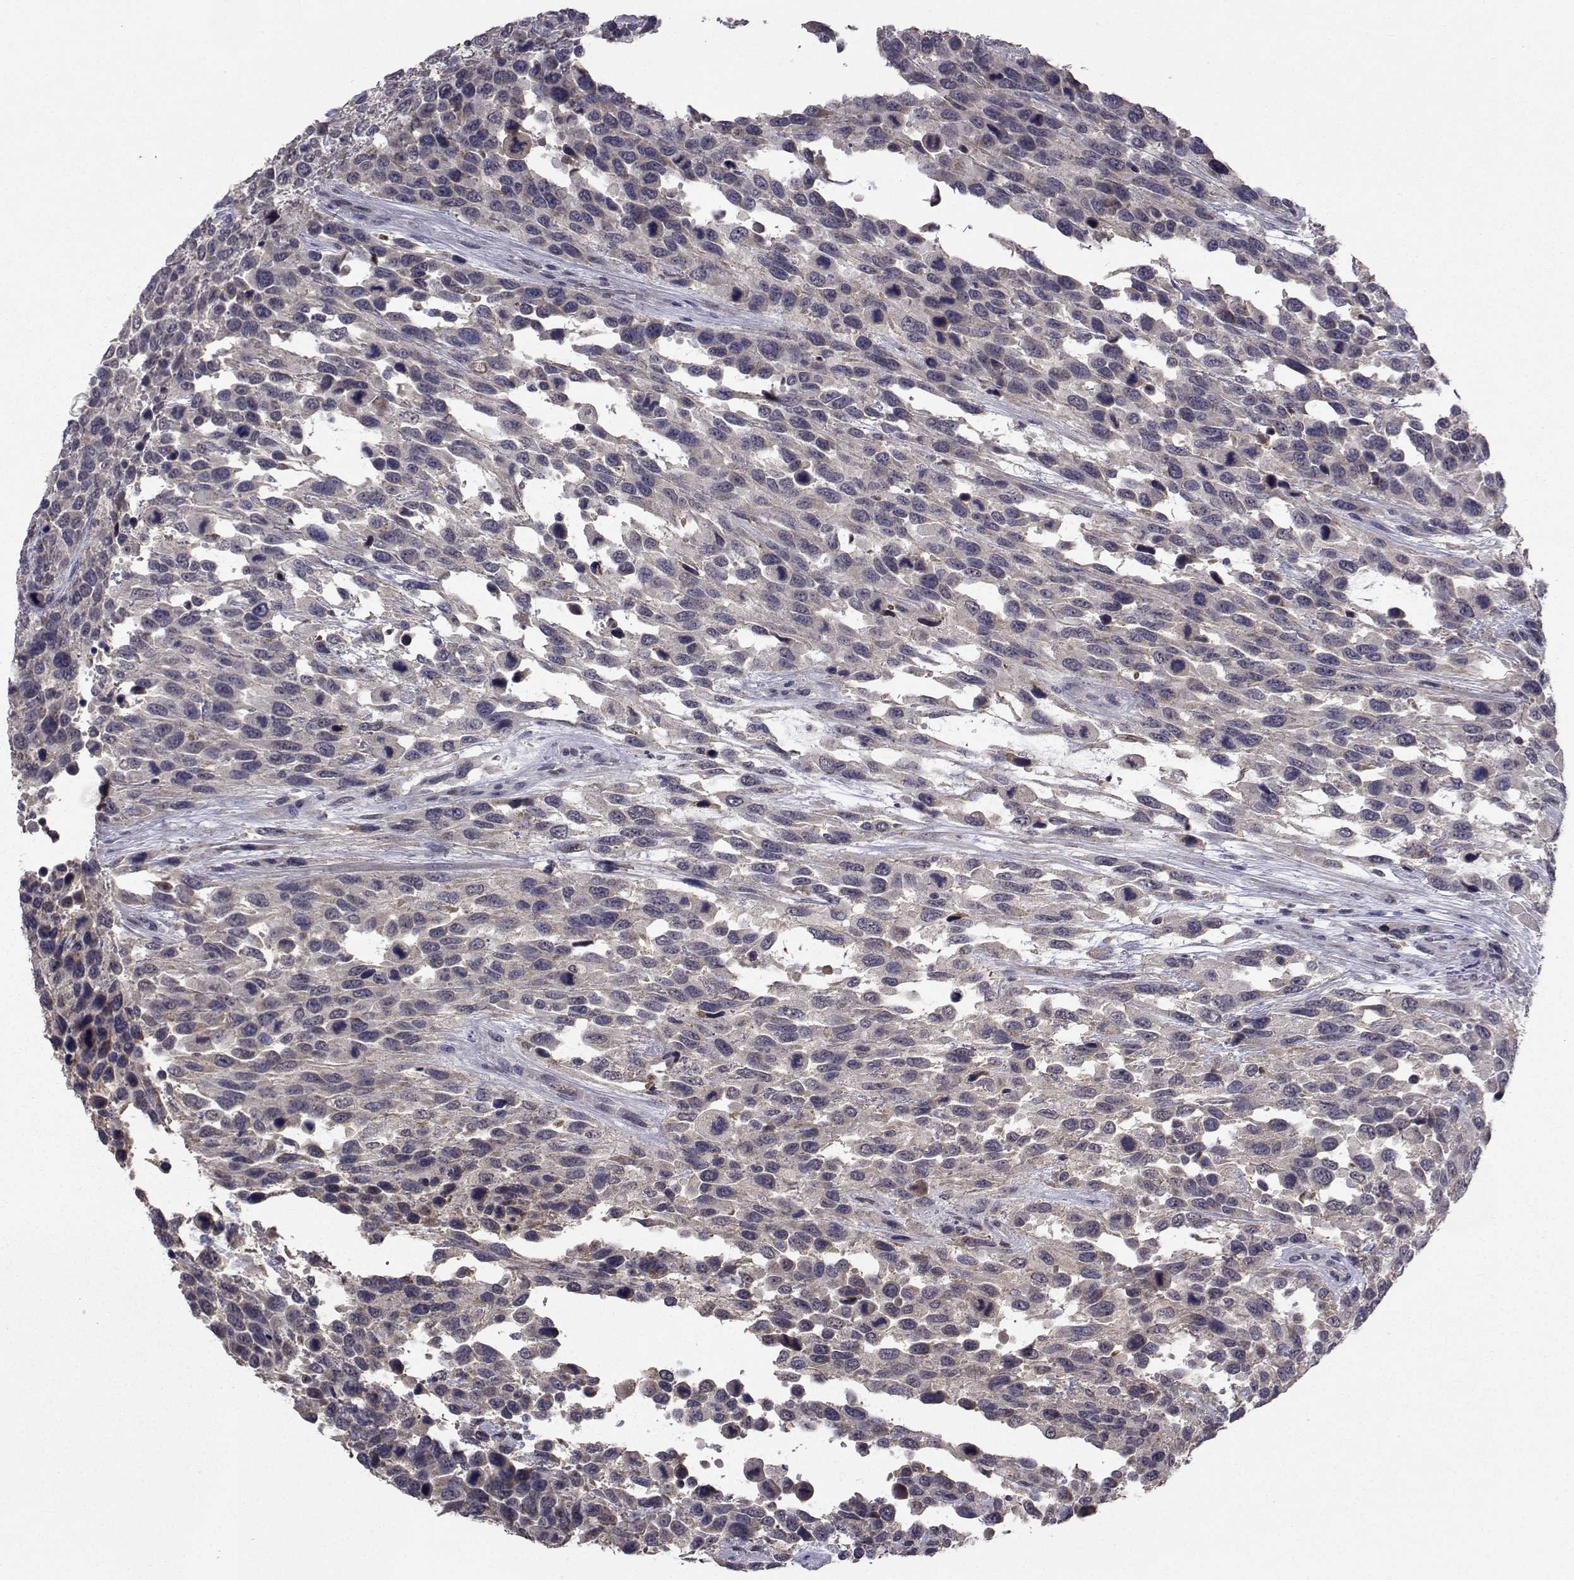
{"staining": {"intensity": "negative", "quantity": "none", "location": "none"}, "tissue": "urothelial cancer", "cell_type": "Tumor cells", "image_type": "cancer", "snomed": [{"axis": "morphology", "description": "Urothelial carcinoma, High grade"}, {"axis": "topography", "description": "Urinary bladder"}], "caption": "A histopathology image of urothelial cancer stained for a protein demonstrates no brown staining in tumor cells.", "gene": "CYP2S1", "patient": {"sex": "female", "age": 70}}